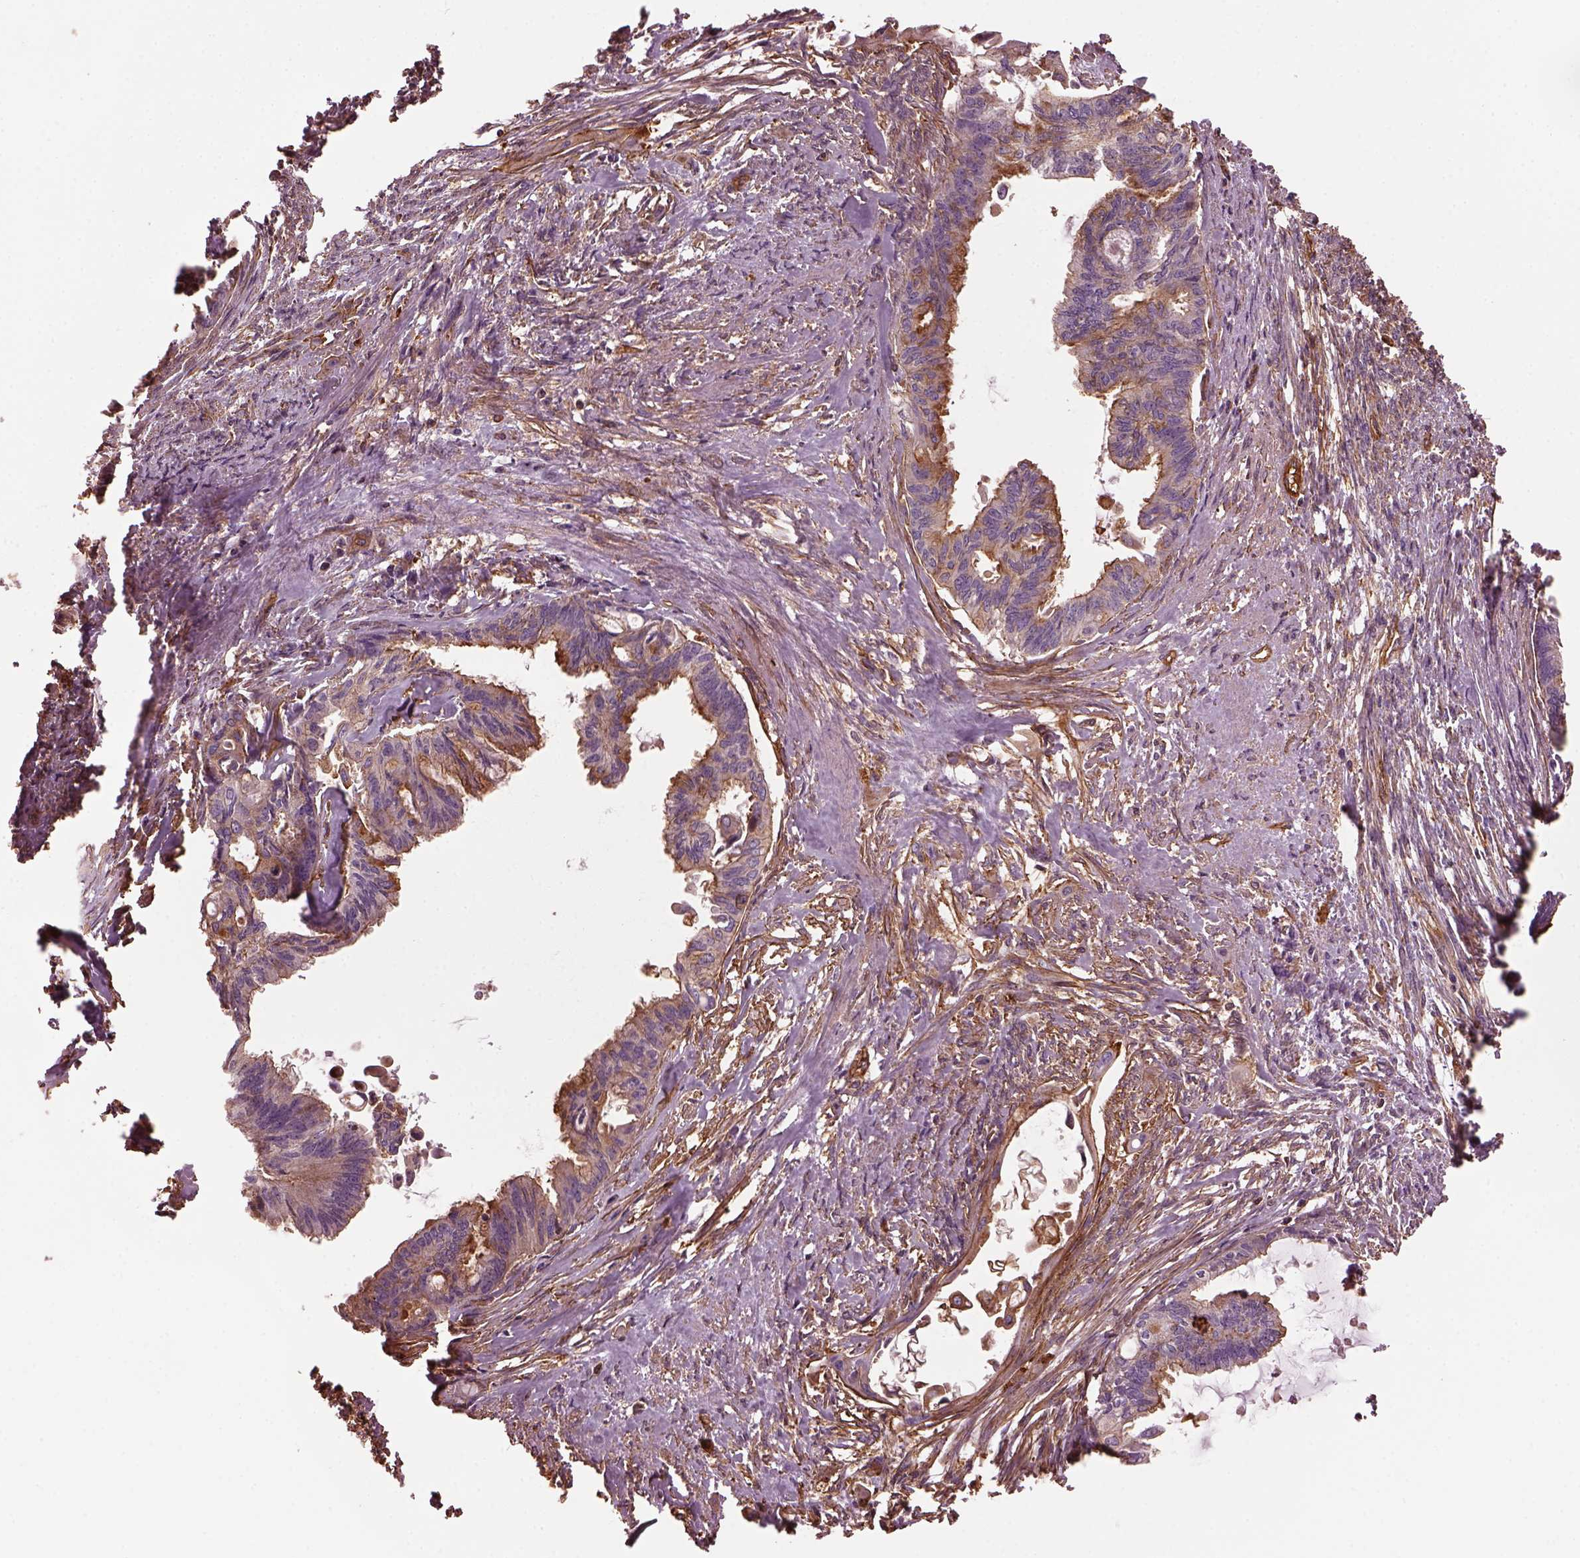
{"staining": {"intensity": "moderate", "quantity": ">75%", "location": "cytoplasmic/membranous"}, "tissue": "endometrial cancer", "cell_type": "Tumor cells", "image_type": "cancer", "snomed": [{"axis": "morphology", "description": "Adenocarcinoma, NOS"}, {"axis": "topography", "description": "Endometrium"}], "caption": "Protein staining shows moderate cytoplasmic/membranous expression in approximately >75% of tumor cells in adenocarcinoma (endometrial).", "gene": "MYL6", "patient": {"sex": "female", "age": 86}}